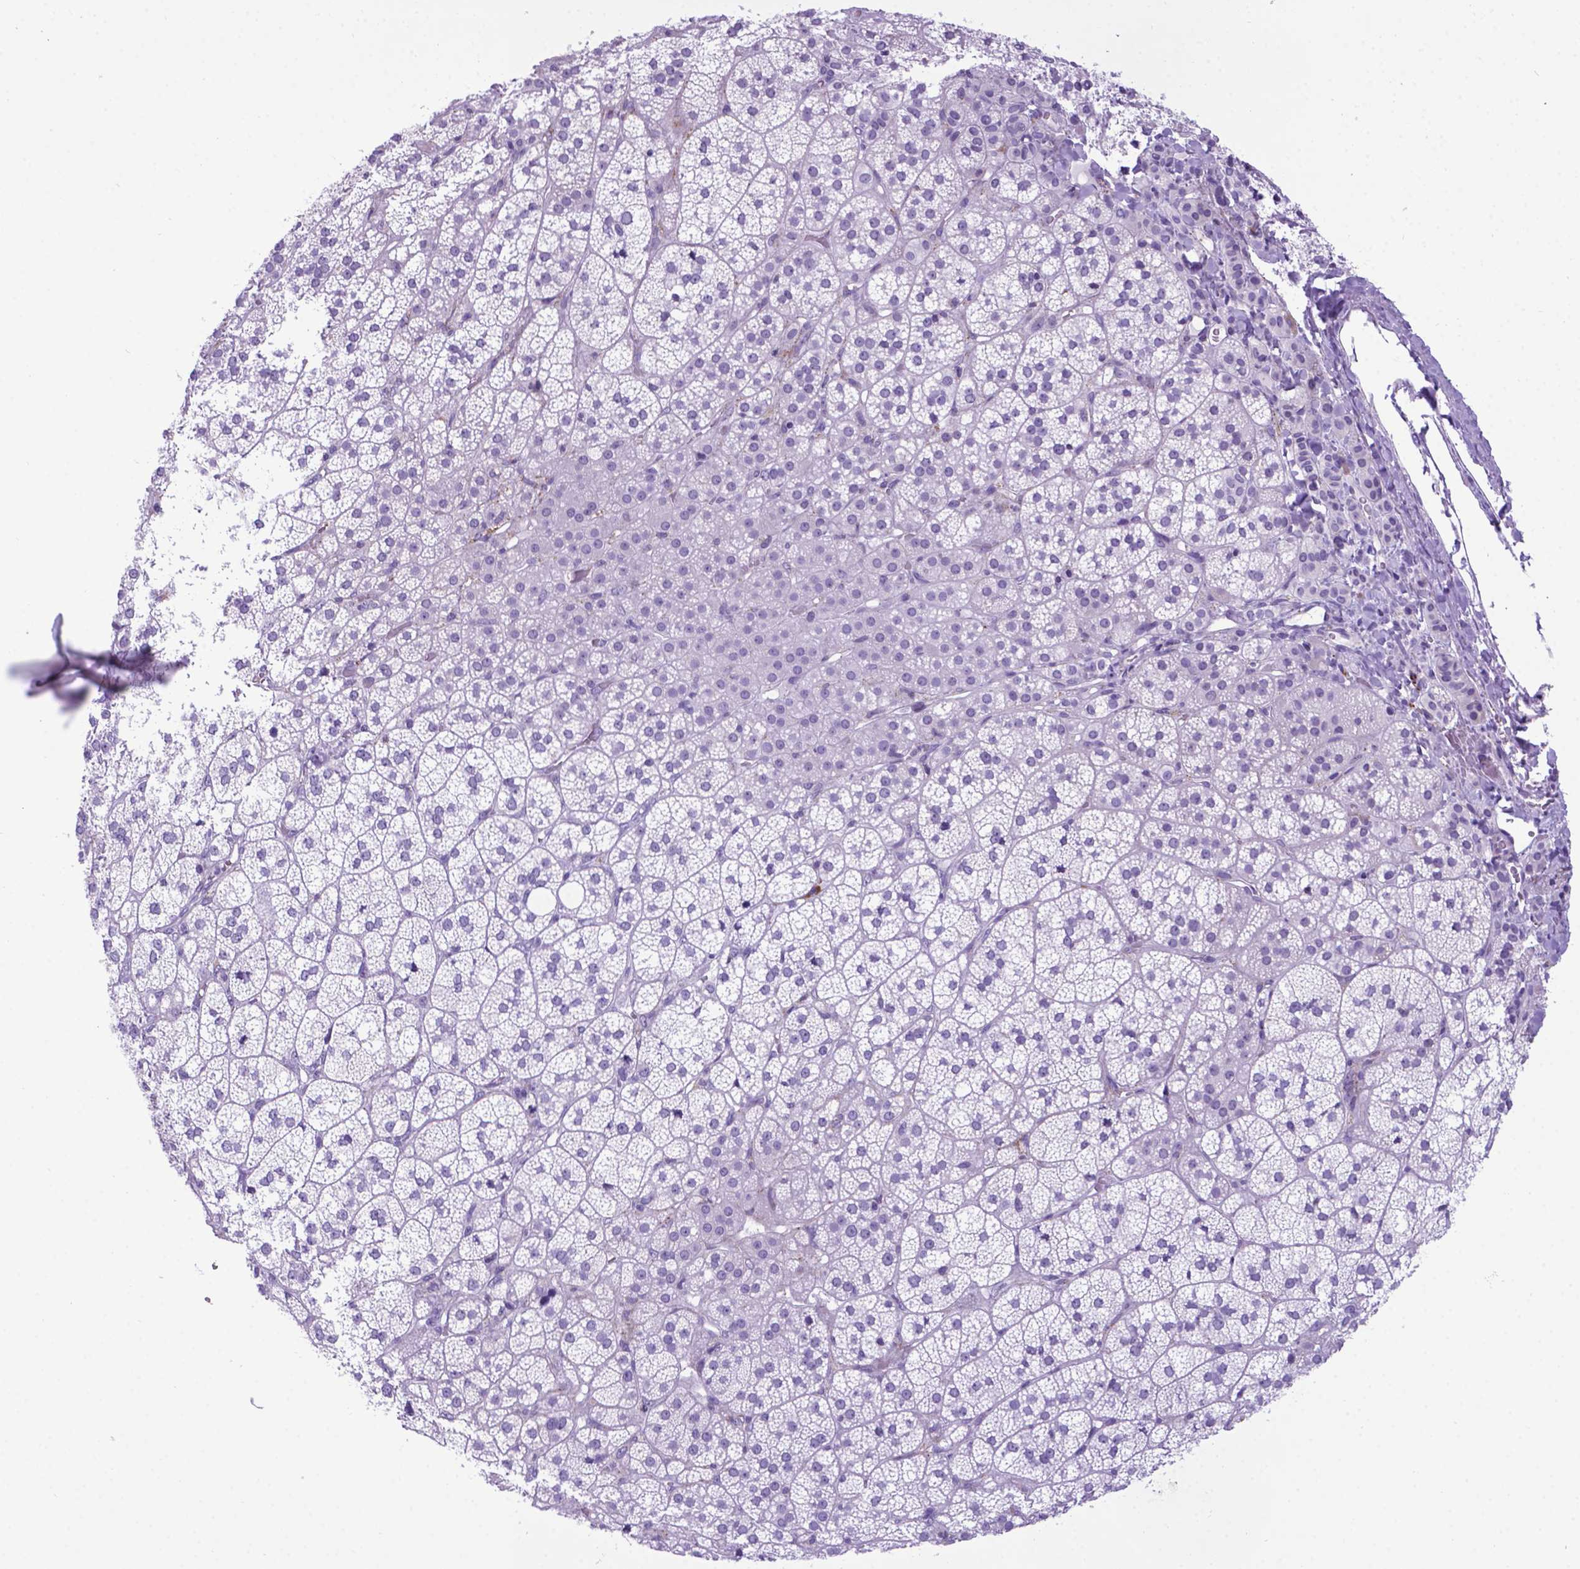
{"staining": {"intensity": "moderate", "quantity": "<25%", "location": "cytoplasmic/membranous"}, "tissue": "adrenal gland", "cell_type": "Glandular cells", "image_type": "normal", "snomed": [{"axis": "morphology", "description": "Normal tissue, NOS"}, {"axis": "topography", "description": "Adrenal gland"}], "caption": "Glandular cells show moderate cytoplasmic/membranous expression in approximately <25% of cells in normal adrenal gland.", "gene": "POU3F3", "patient": {"sex": "female", "age": 60}}